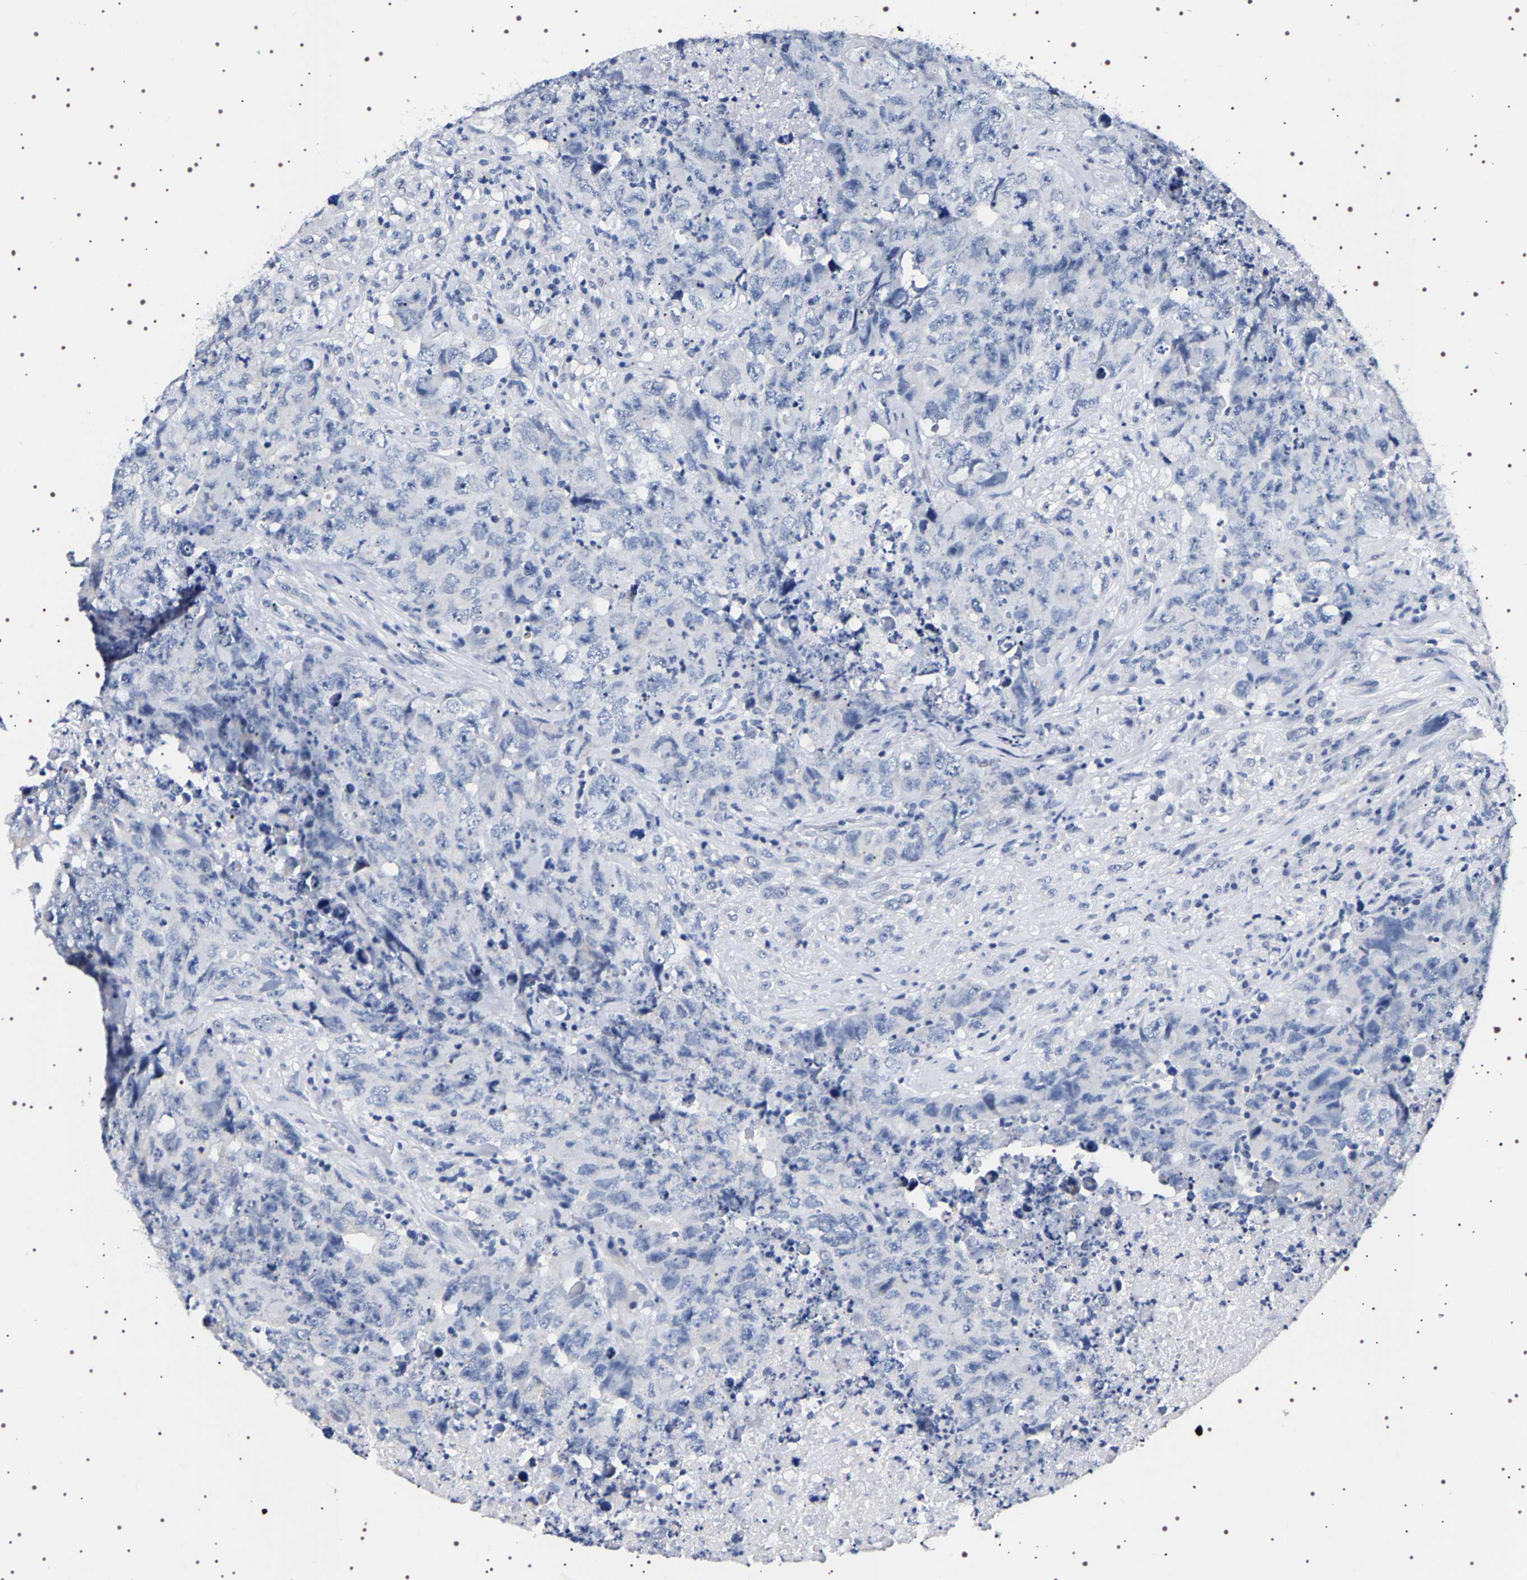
{"staining": {"intensity": "negative", "quantity": "none", "location": "none"}, "tissue": "testis cancer", "cell_type": "Tumor cells", "image_type": "cancer", "snomed": [{"axis": "morphology", "description": "Carcinoma, Embryonal, NOS"}, {"axis": "topography", "description": "Testis"}], "caption": "The immunohistochemistry micrograph has no significant staining in tumor cells of testis cancer (embryonal carcinoma) tissue.", "gene": "UBQLN3", "patient": {"sex": "male", "age": 32}}